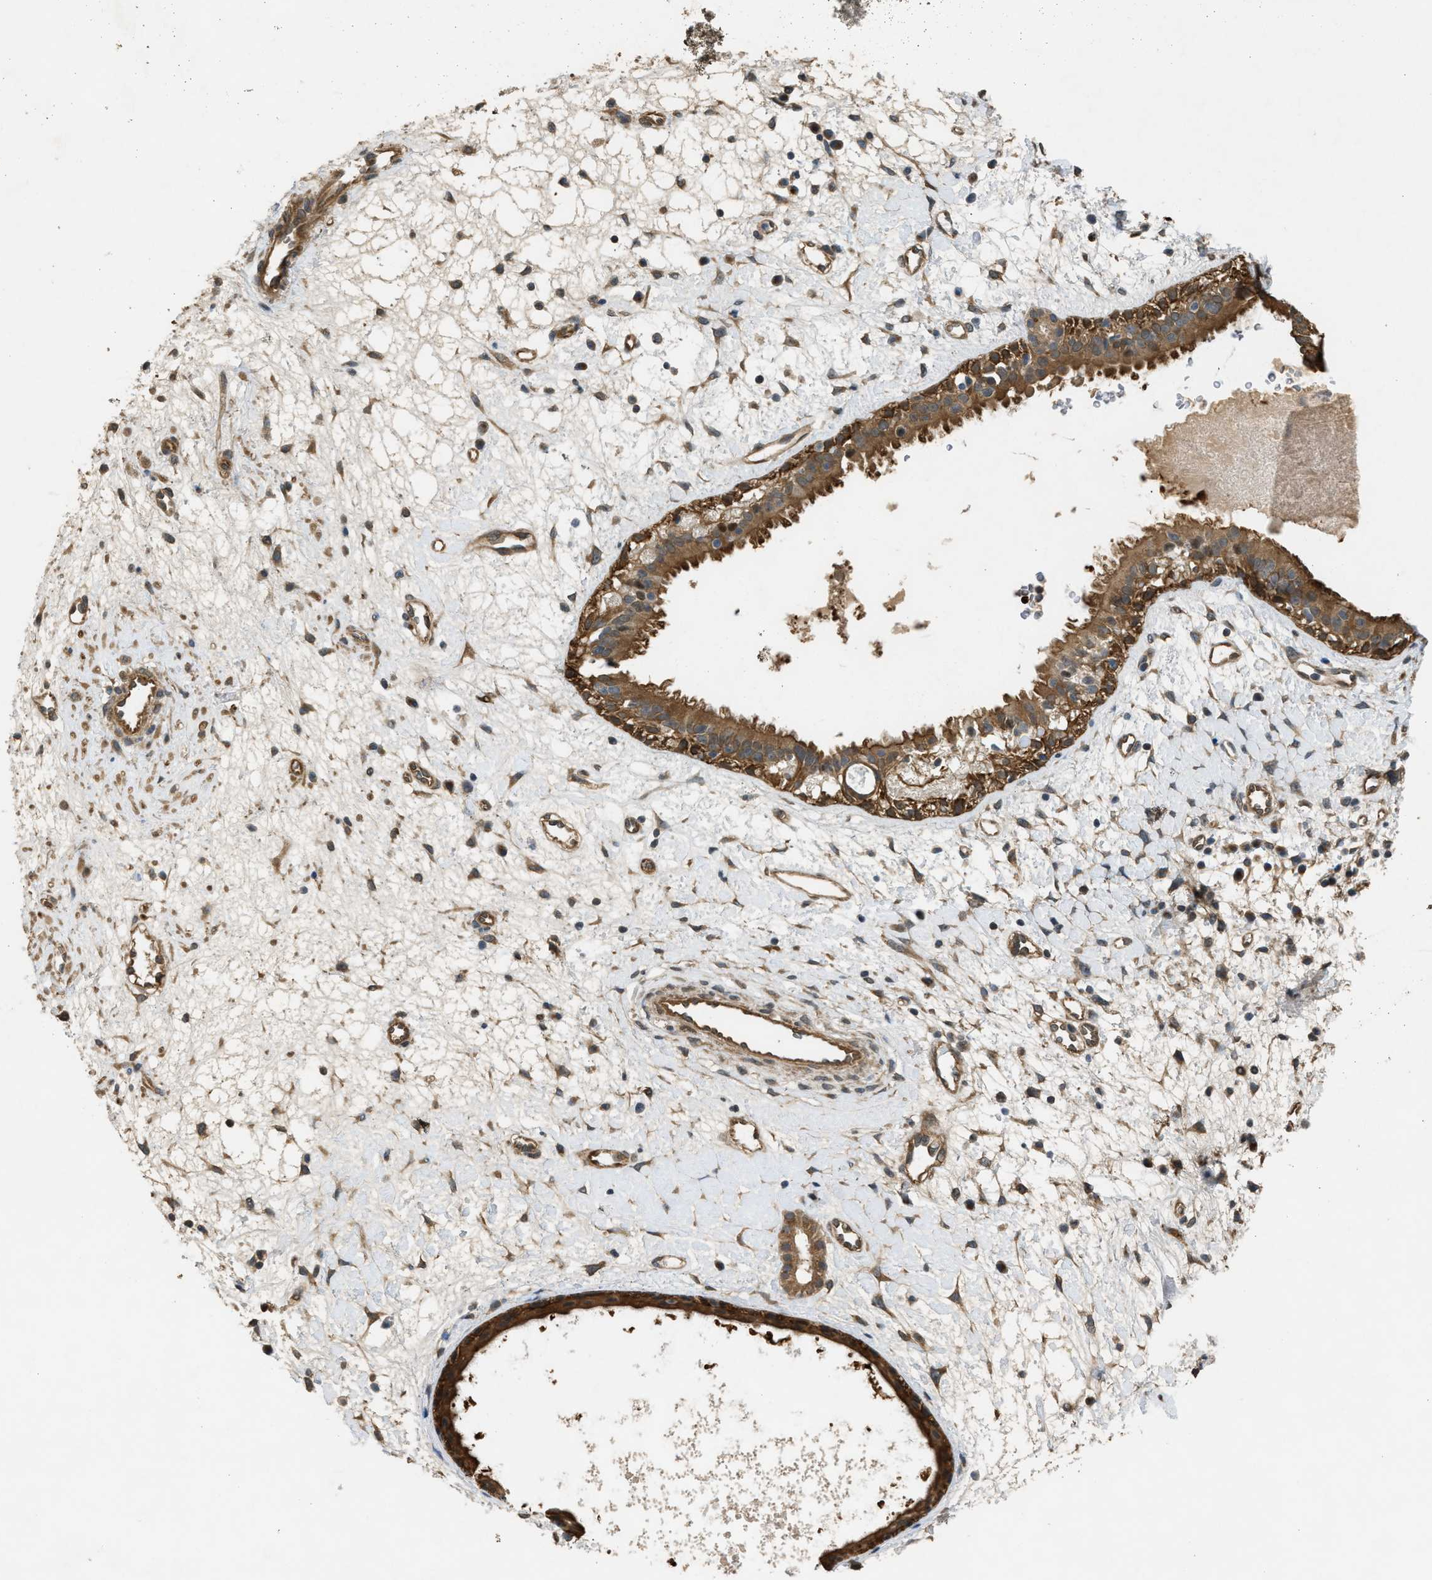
{"staining": {"intensity": "moderate", "quantity": ">75%", "location": "cytoplasmic/membranous"}, "tissue": "nasopharynx", "cell_type": "Respiratory epithelial cells", "image_type": "normal", "snomed": [{"axis": "morphology", "description": "Normal tissue, NOS"}, {"axis": "topography", "description": "Nasopharynx"}], "caption": "DAB immunohistochemical staining of benign nasopharynx shows moderate cytoplasmic/membranous protein staining in approximately >75% of respiratory epithelial cells.", "gene": "BAG3", "patient": {"sex": "male", "age": 22}}